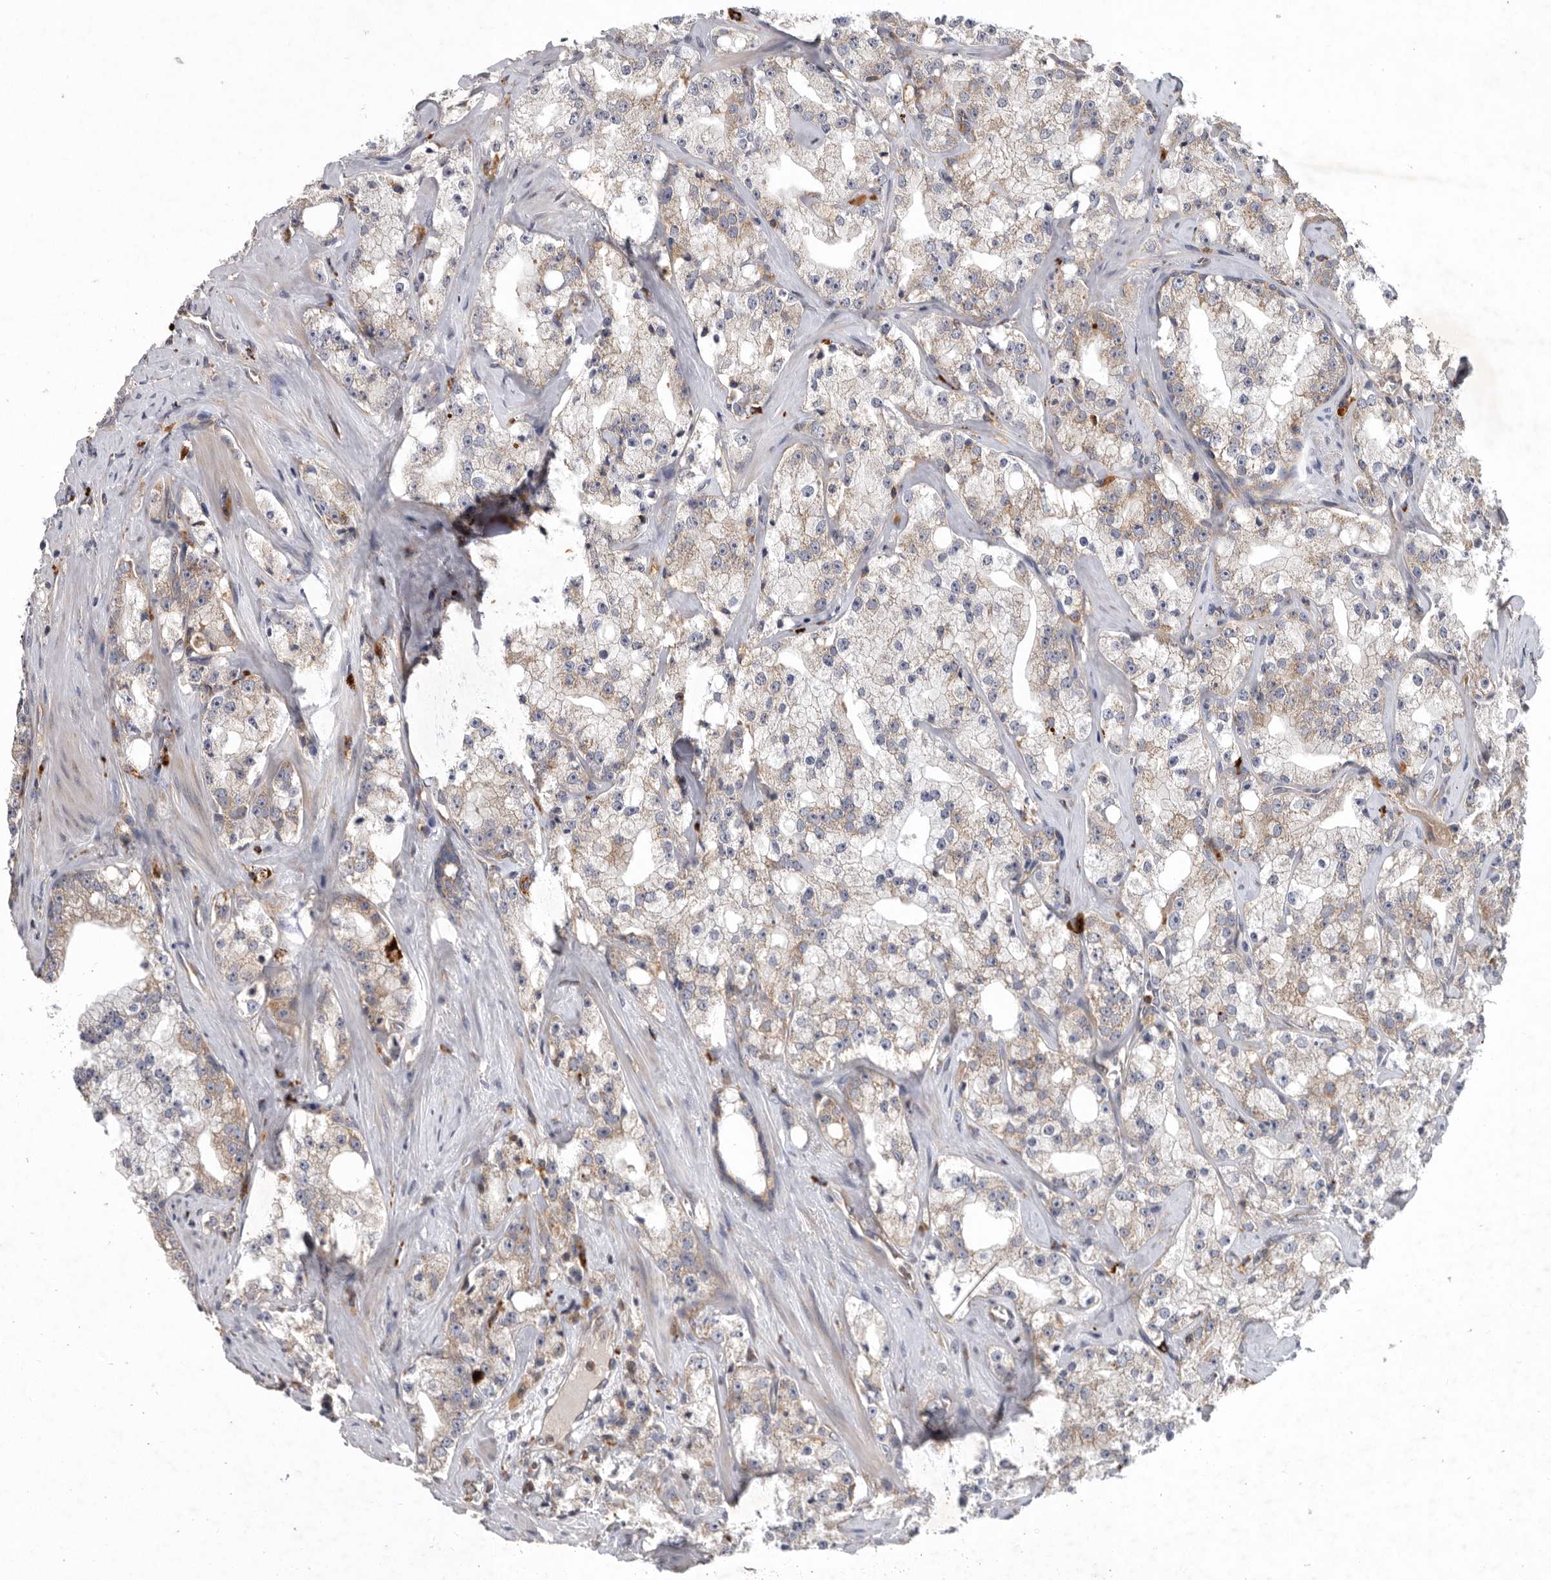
{"staining": {"intensity": "weak", "quantity": "<25%", "location": "cytoplasmic/membranous"}, "tissue": "prostate cancer", "cell_type": "Tumor cells", "image_type": "cancer", "snomed": [{"axis": "morphology", "description": "Adenocarcinoma, High grade"}, {"axis": "topography", "description": "Prostate"}], "caption": "Micrograph shows no significant protein staining in tumor cells of prostate high-grade adenocarcinoma.", "gene": "C1orf109", "patient": {"sex": "male", "age": 64}}